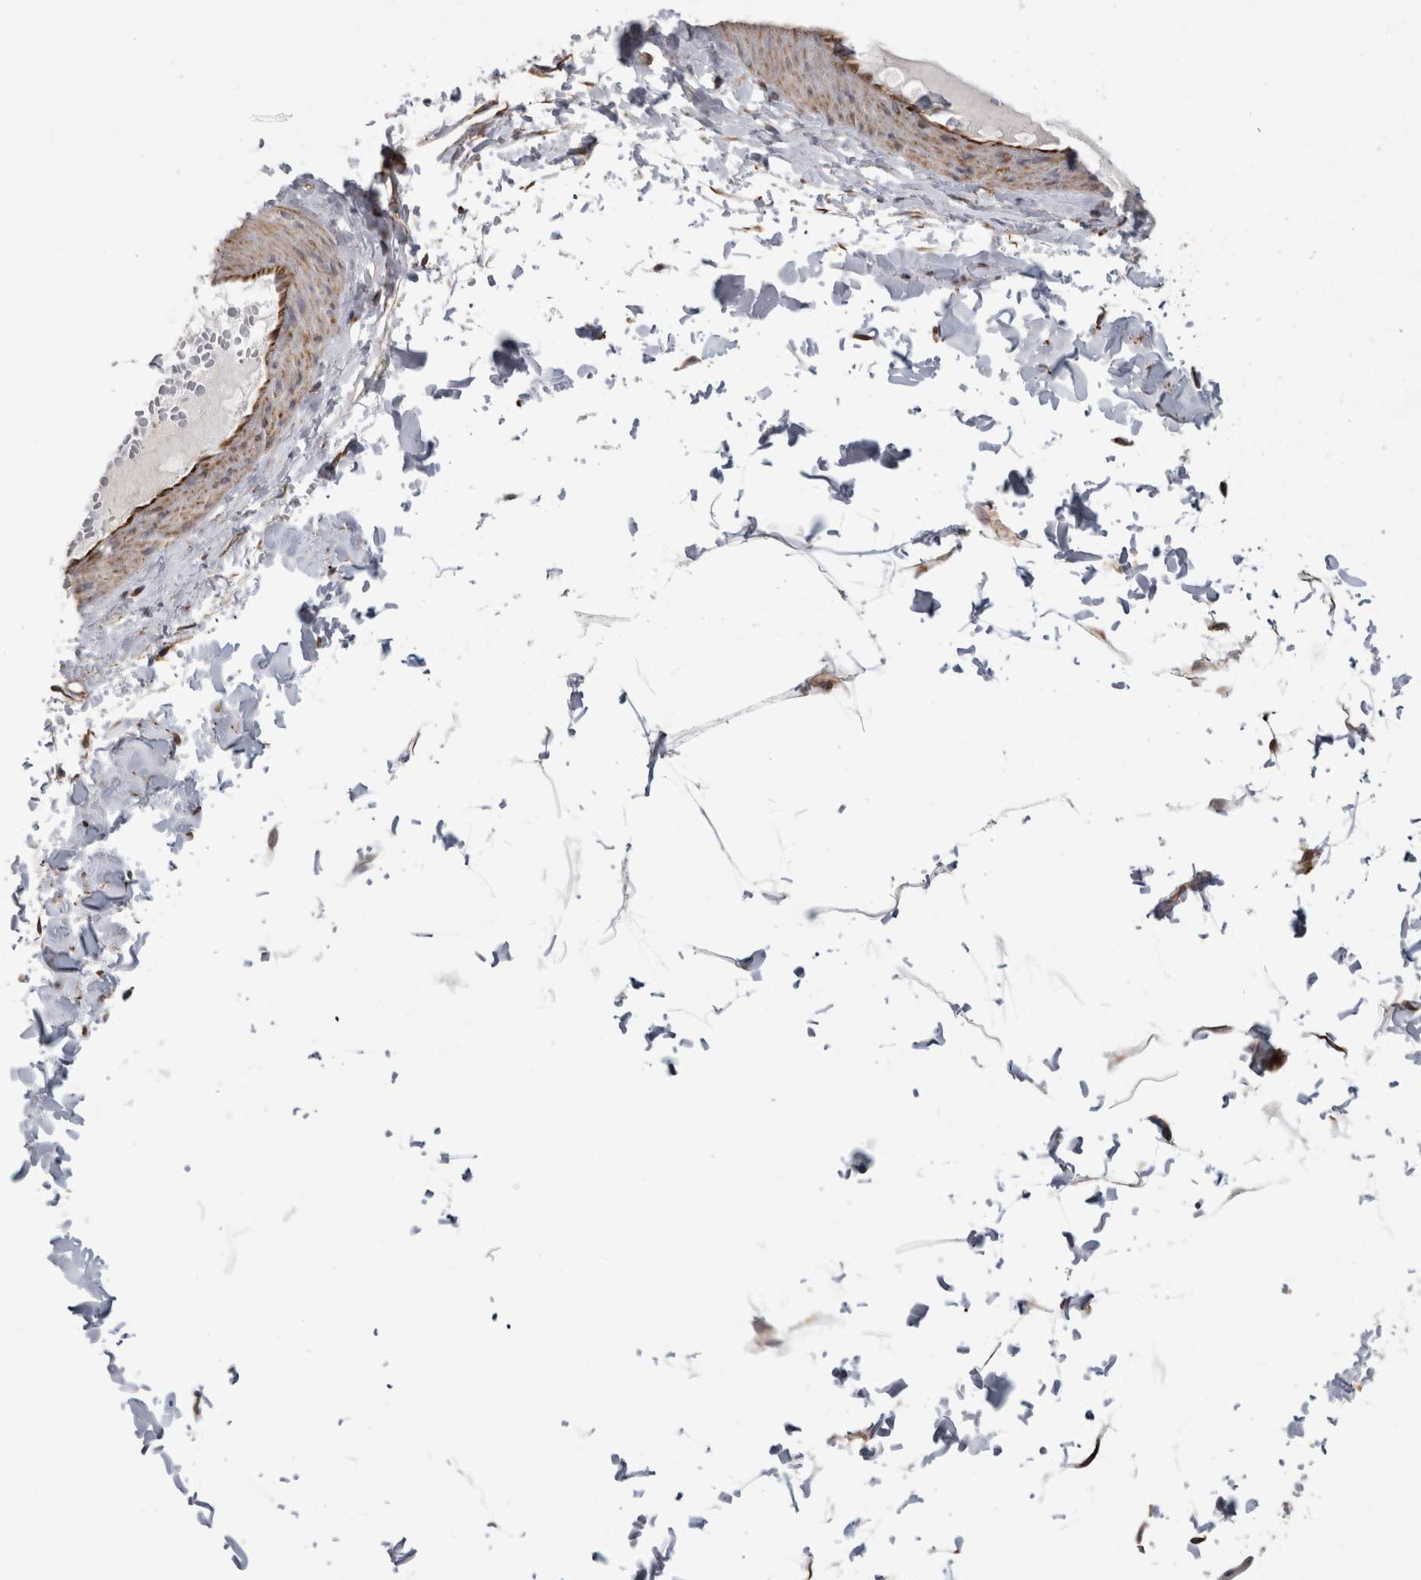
{"staining": {"intensity": "negative", "quantity": "none", "location": "none"}, "tissue": "adipose tissue", "cell_type": "Adipocytes", "image_type": "normal", "snomed": [{"axis": "morphology", "description": "Normal tissue, NOS"}, {"axis": "topography", "description": "Adipose tissue"}, {"axis": "topography", "description": "Vascular tissue"}, {"axis": "topography", "description": "Peripheral nerve tissue"}], "caption": "Adipocytes are negative for protein expression in benign human adipose tissue. (DAB IHC with hematoxylin counter stain).", "gene": "ACOT7", "patient": {"sex": "male", "age": 25}}